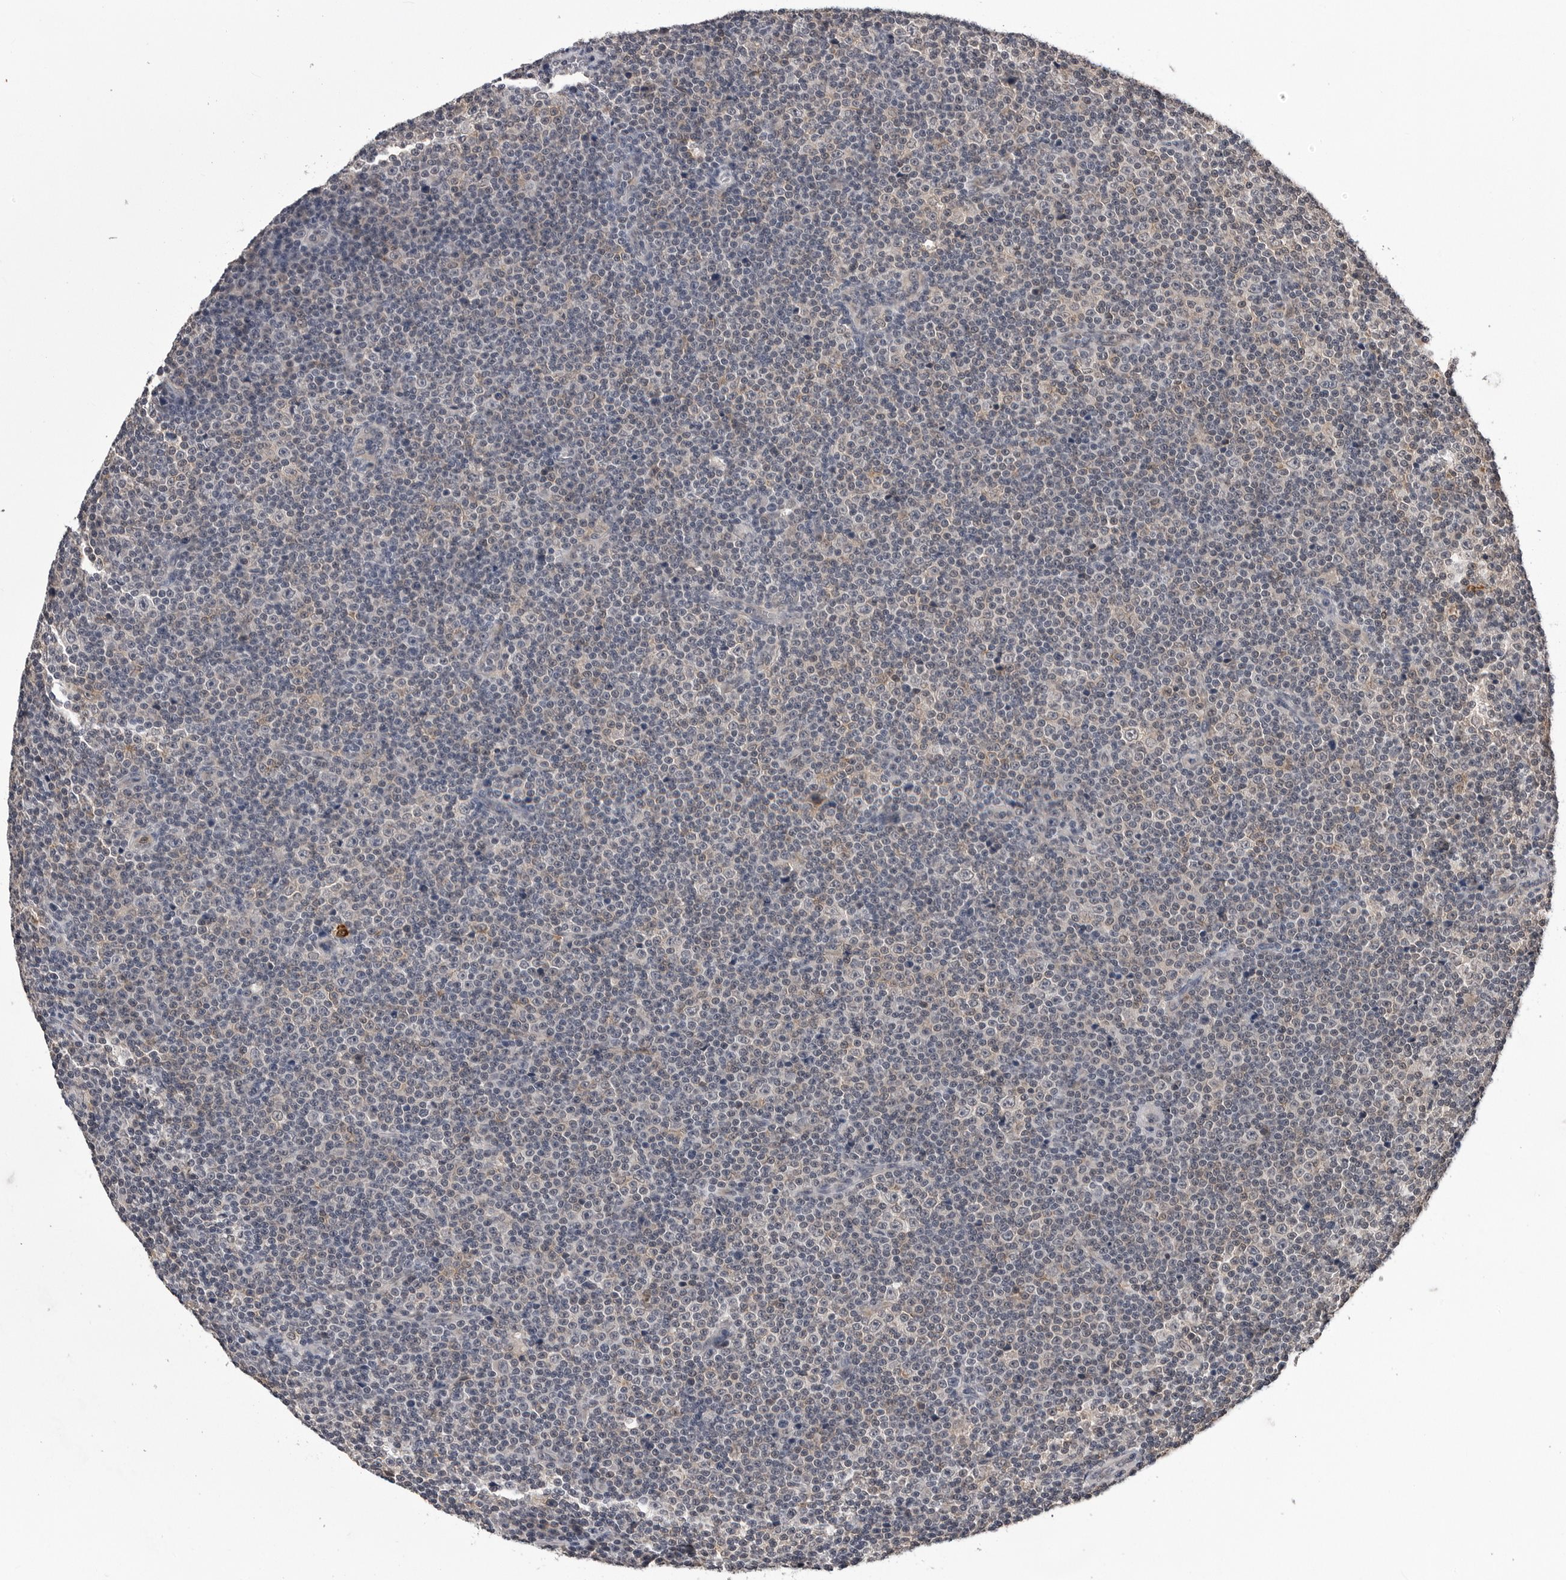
{"staining": {"intensity": "negative", "quantity": "none", "location": "none"}, "tissue": "lymphoma", "cell_type": "Tumor cells", "image_type": "cancer", "snomed": [{"axis": "morphology", "description": "Malignant lymphoma, non-Hodgkin's type, Low grade"}, {"axis": "topography", "description": "Lymph node"}], "caption": "This histopathology image is of low-grade malignant lymphoma, non-Hodgkin's type stained with IHC to label a protein in brown with the nuclei are counter-stained blue. There is no staining in tumor cells. (Brightfield microscopy of DAB (3,3'-diaminobenzidine) immunohistochemistry (IHC) at high magnification).", "gene": "TRMT13", "patient": {"sex": "female", "age": 67}}